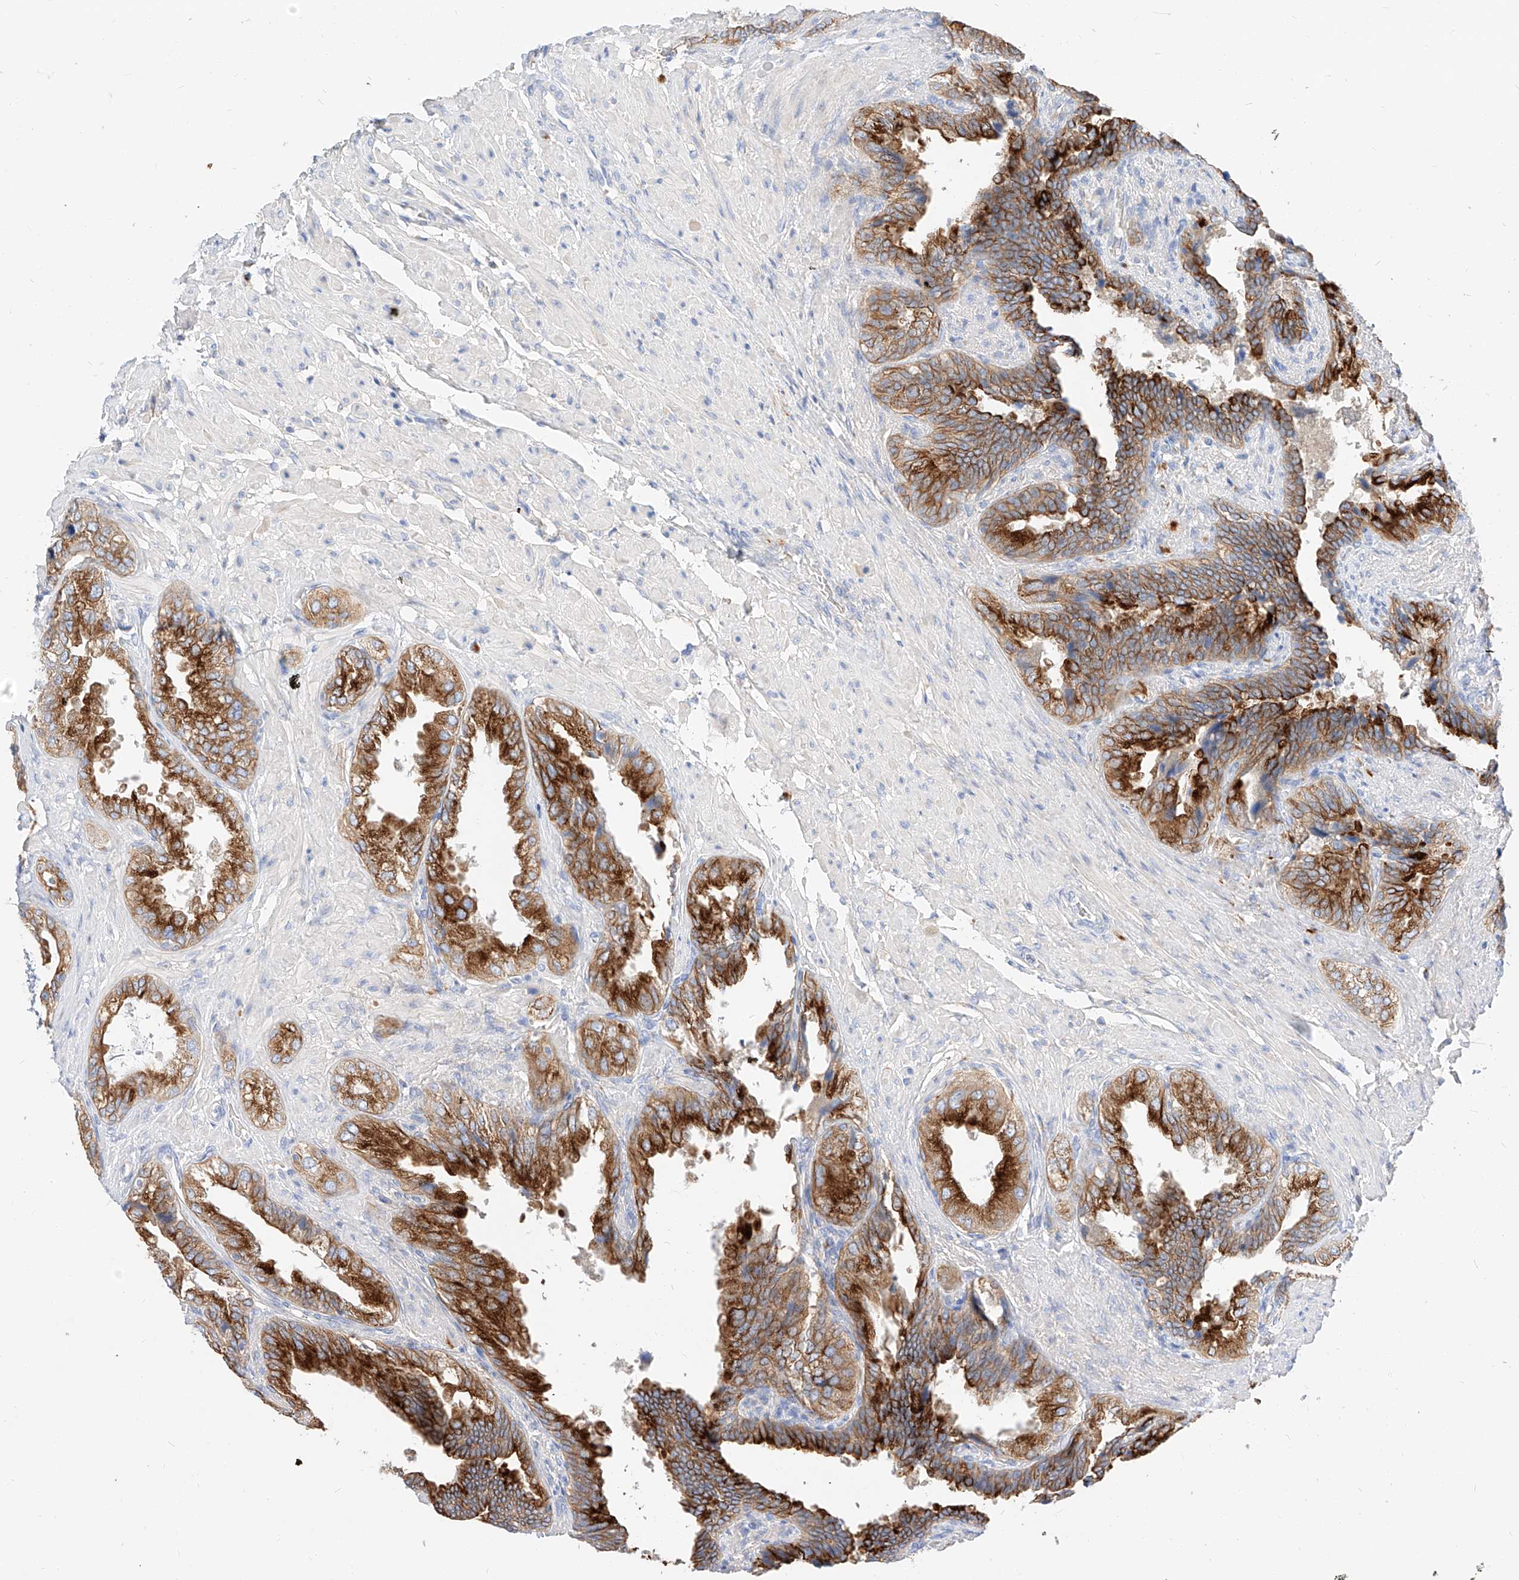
{"staining": {"intensity": "strong", "quantity": ">75%", "location": "cytoplasmic/membranous"}, "tissue": "seminal vesicle", "cell_type": "Glandular cells", "image_type": "normal", "snomed": [{"axis": "morphology", "description": "Normal tissue, NOS"}, {"axis": "topography", "description": "Seminal veicle"}, {"axis": "topography", "description": "Peripheral nerve tissue"}], "caption": "Strong cytoplasmic/membranous staining for a protein is identified in about >75% of glandular cells of unremarkable seminal vesicle using immunohistochemistry (IHC).", "gene": "MAP7", "patient": {"sex": "male", "age": 63}}